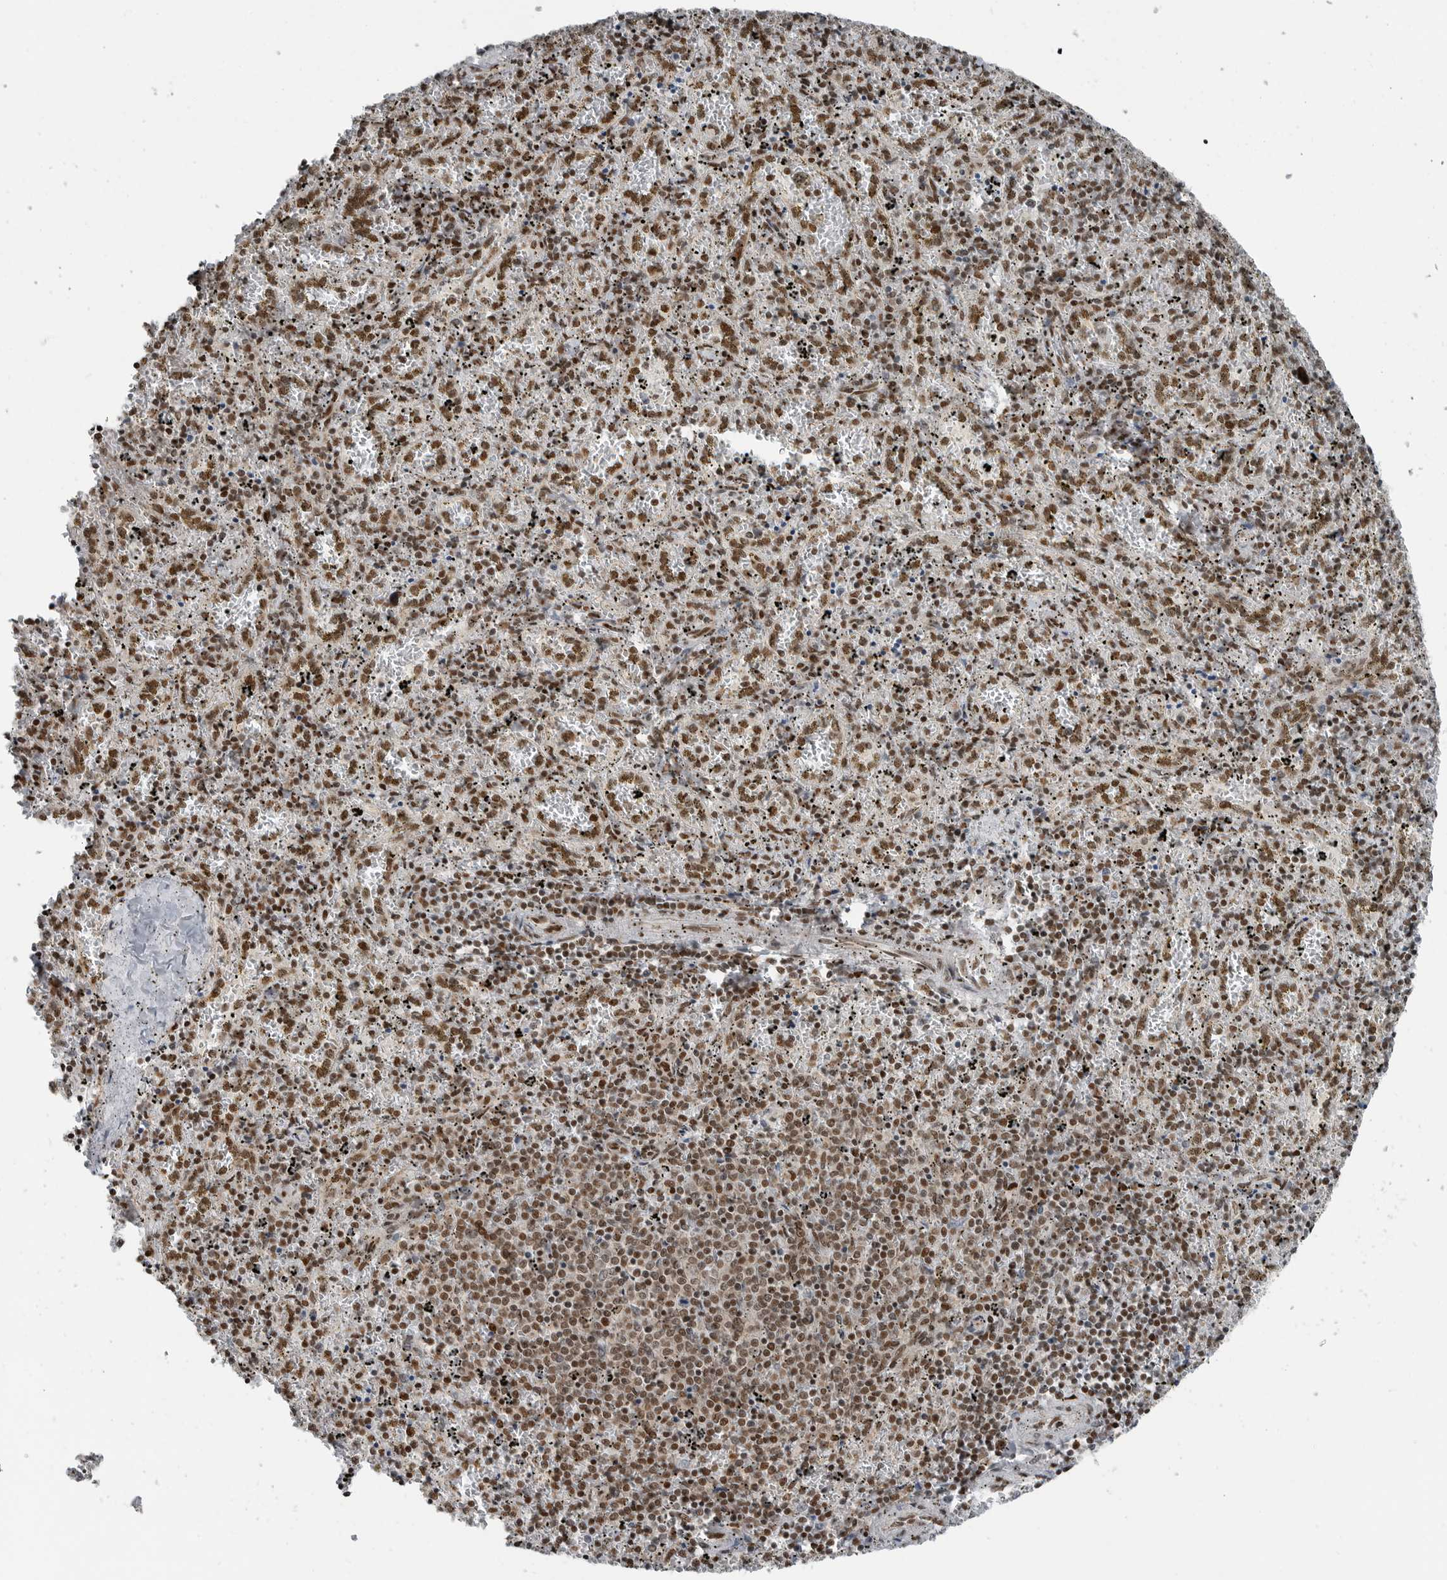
{"staining": {"intensity": "moderate", "quantity": "25%-75%", "location": "nuclear"}, "tissue": "spleen", "cell_type": "Cells in red pulp", "image_type": "normal", "snomed": [{"axis": "morphology", "description": "Normal tissue, NOS"}, {"axis": "topography", "description": "Spleen"}], "caption": "Spleen stained with DAB immunohistochemistry shows medium levels of moderate nuclear staining in about 25%-75% of cells in red pulp. (Brightfield microscopy of DAB IHC at high magnification).", "gene": "BLZF1", "patient": {"sex": "male", "age": 11}}